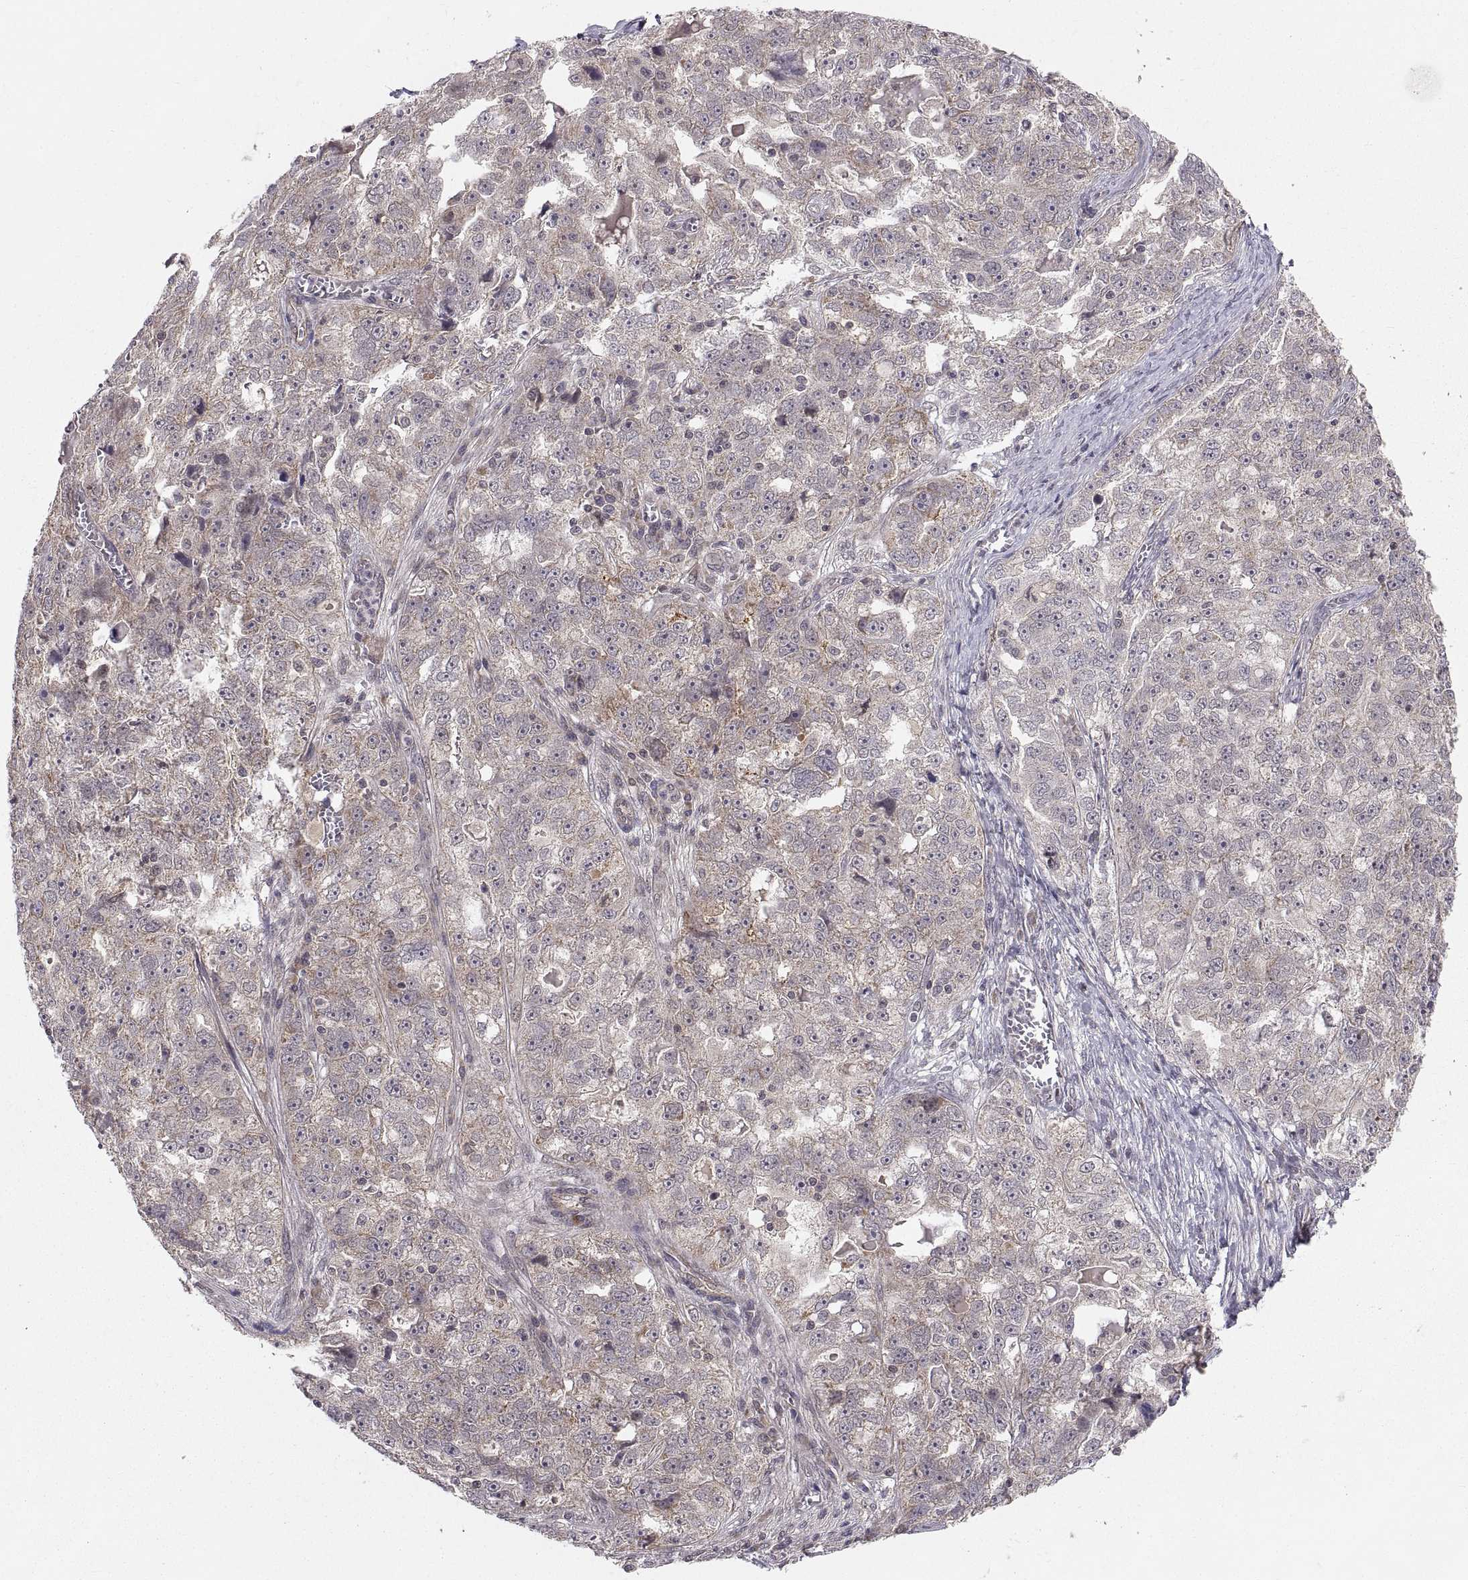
{"staining": {"intensity": "weak", "quantity": "25%-75%", "location": "cytoplasmic/membranous"}, "tissue": "ovarian cancer", "cell_type": "Tumor cells", "image_type": "cancer", "snomed": [{"axis": "morphology", "description": "Cystadenocarcinoma, serous, NOS"}, {"axis": "topography", "description": "Ovary"}], "caption": "An immunohistochemistry micrograph of tumor tissue is shown. Protein staining in brown highlights weak cytoplasmic/membranous positivity in serous cystadenocarcinoma (ovarian) within tumor cells.", "gene": "ABL2", "patient": {"sex": "female", "age": 51}}